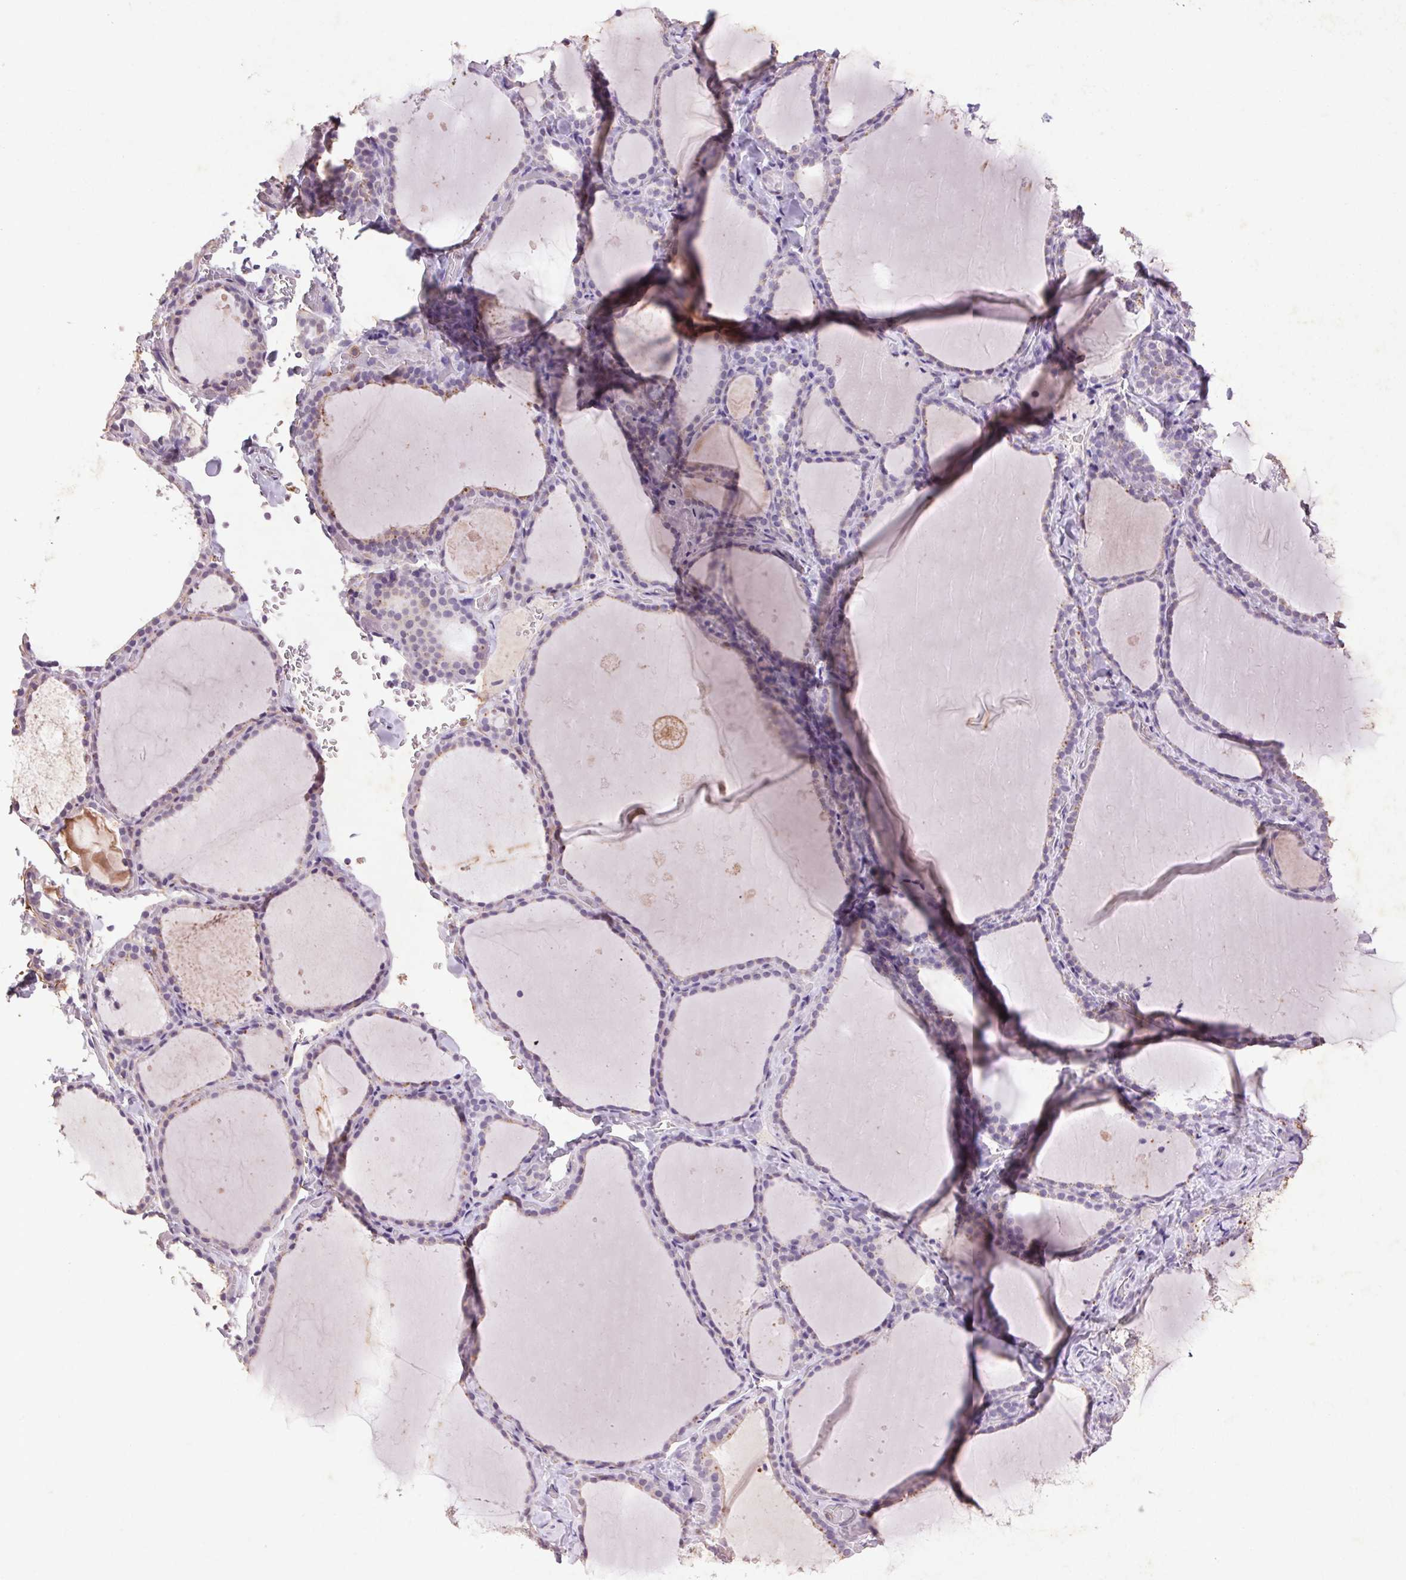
{"staining": {"intensity": "moderate", "quantity": "<25%", "location": "cytoplasmic/membranous"}, "tissue": "thyroid gland", "cell_type": "Glandular cells", "image_type": "normal", "snomed": [{"axis": "morphology", "description": "Normal tissue, NOS"}, {"axis": "topography", "description": "Thyroid gland"}], "caption": "Immunohistochemical staining of benign human thyroid gland reveals moderate cytoplasmic/membranous protein positivity in about <25% of glandular cells.", "gene": "FNDC7", "patient": {"sex": "female", "age": 22}}